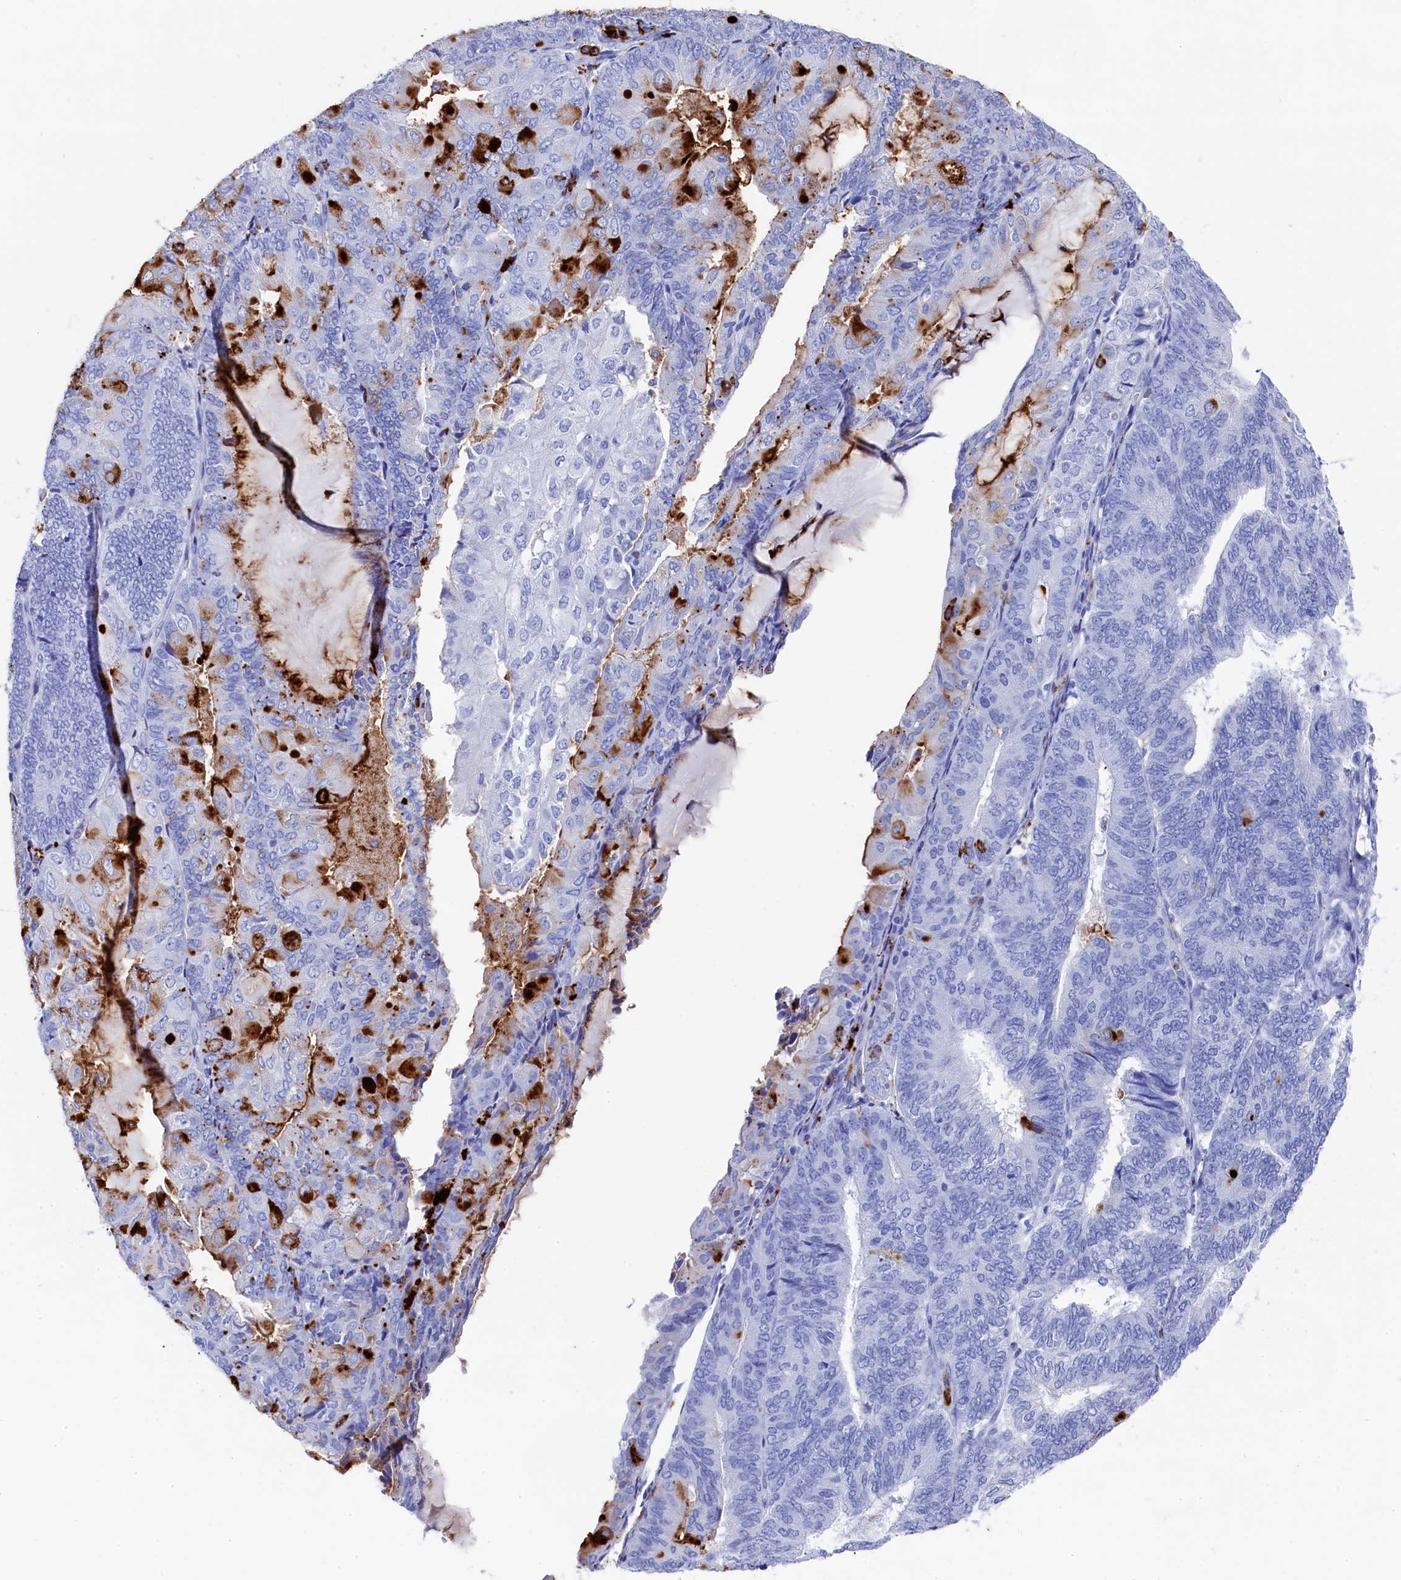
{"staining": {"intensity": "negative", "quantity": "none", "location": "none"}, "tissue": "endometrial cancer", "cell_type": "Tumor cells", "image_type": "cancer", "snomed": [{"axis": "morphology", "description": "Adenocarcinoma, NOS"}, {"axis": "topography", "description": "Endometrium"}], "caption": "This micrograph is of adenocarcinoma (endometrial) stained with immunohistochemistry to label a protein in brown with the nuclei are counter-stained blue. There is no expression in tumor cells. (DAB immunohistochemistry (IHC), high magnification).", "gene": "PLAC8", "patient": {"sex": "female", "age": 81}}